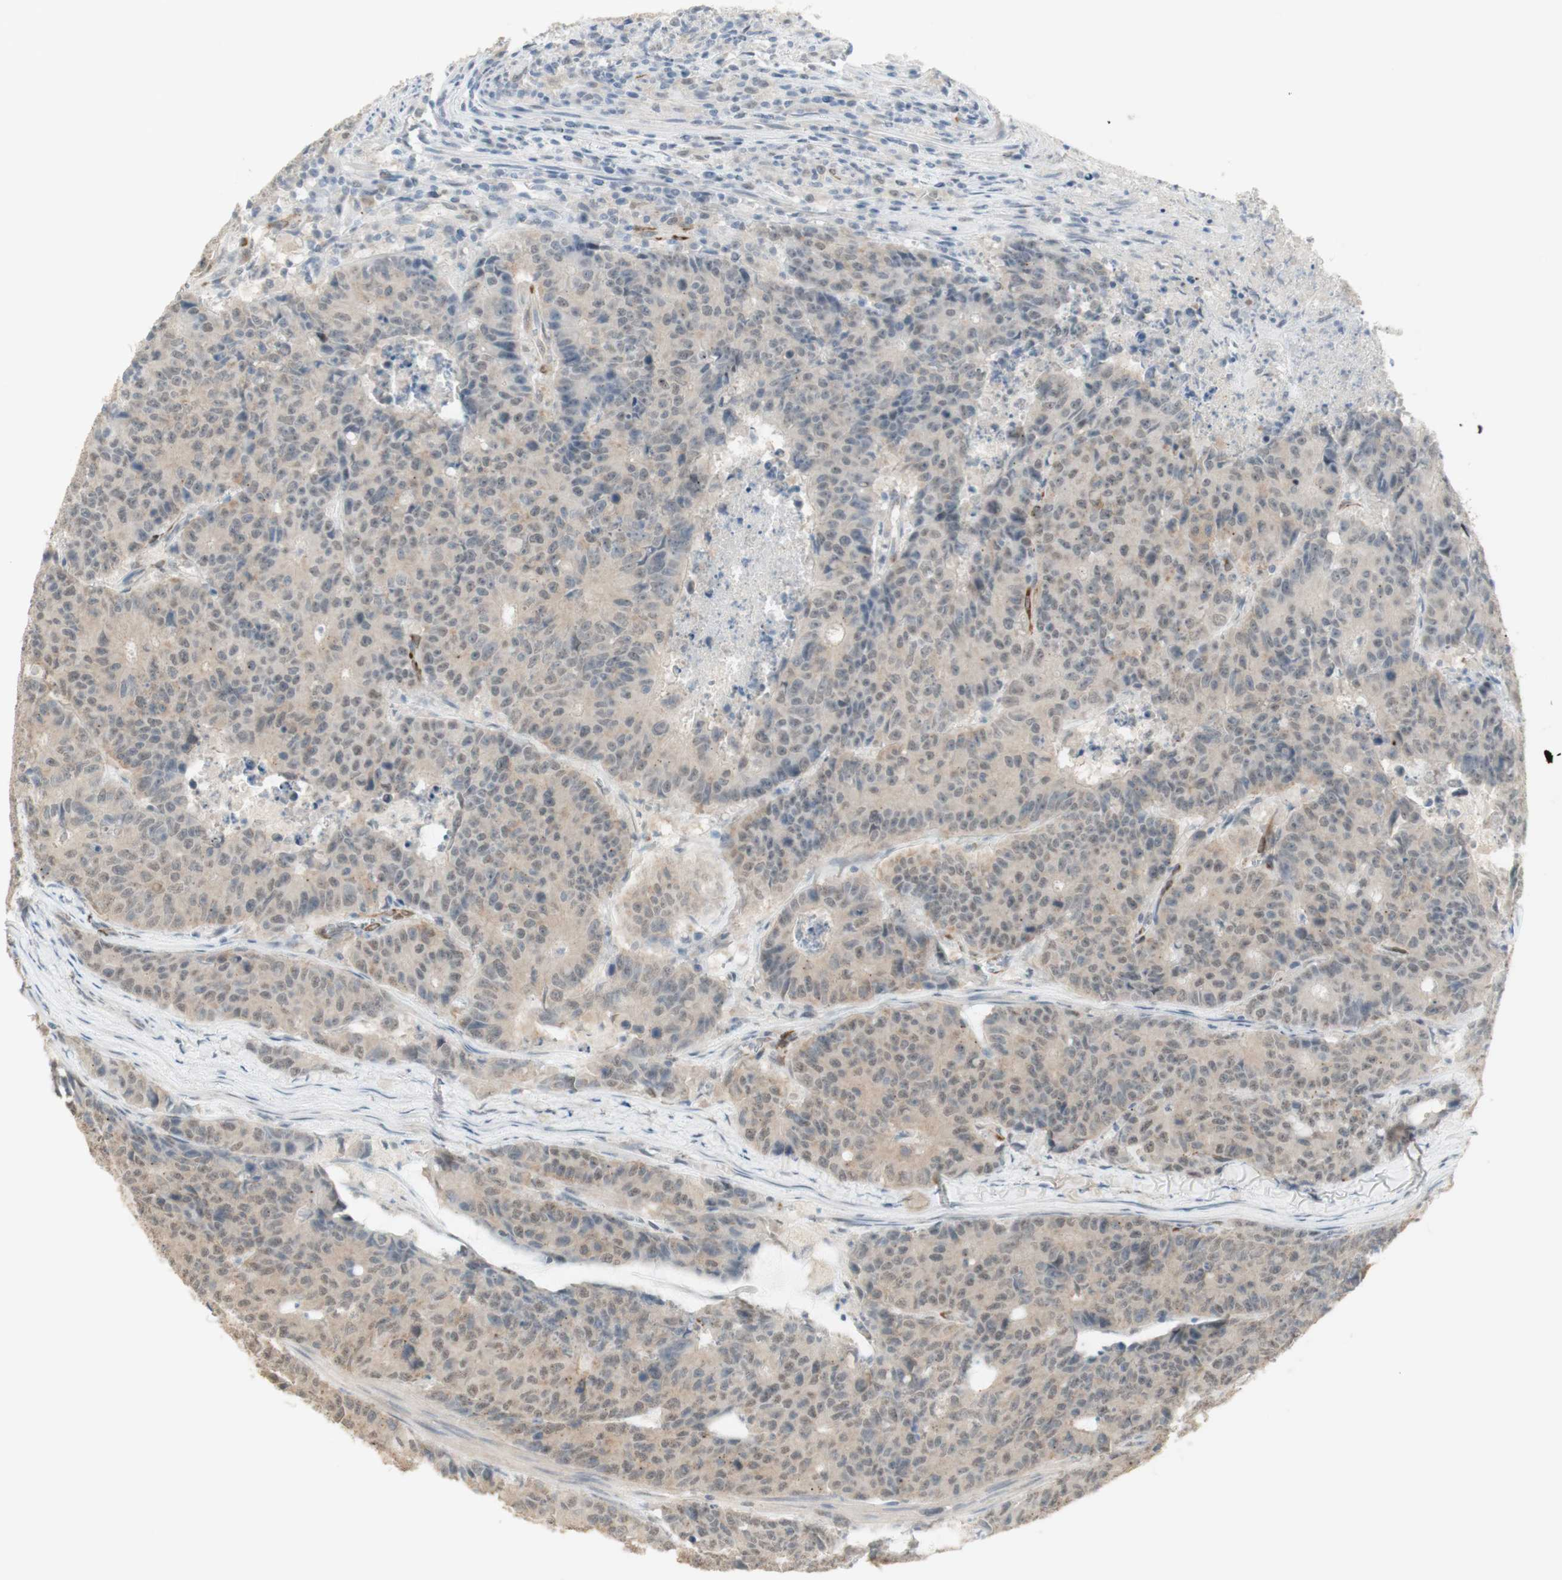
{"staining": {"intensity": "weak", "quantity": ">75%", "location": "cytoplasmic/membranous"}, "tissue": "colorectal cancer", "cell_type": "Tumor cells", "image_type": "cancer", "snomed": [{"axis": "morphology", "description": "Adenocarcinoma, NOS"}, {"axis": "topography", "description": "Colon"}], "caption": "Tumor cells display low levels of weak cytoplasmic/membranous staining in about >75% of cells in human adenocarcinoma (colorectal).", "gene": "MUC3A", "patient": {"sex": "female", "age": 86}}